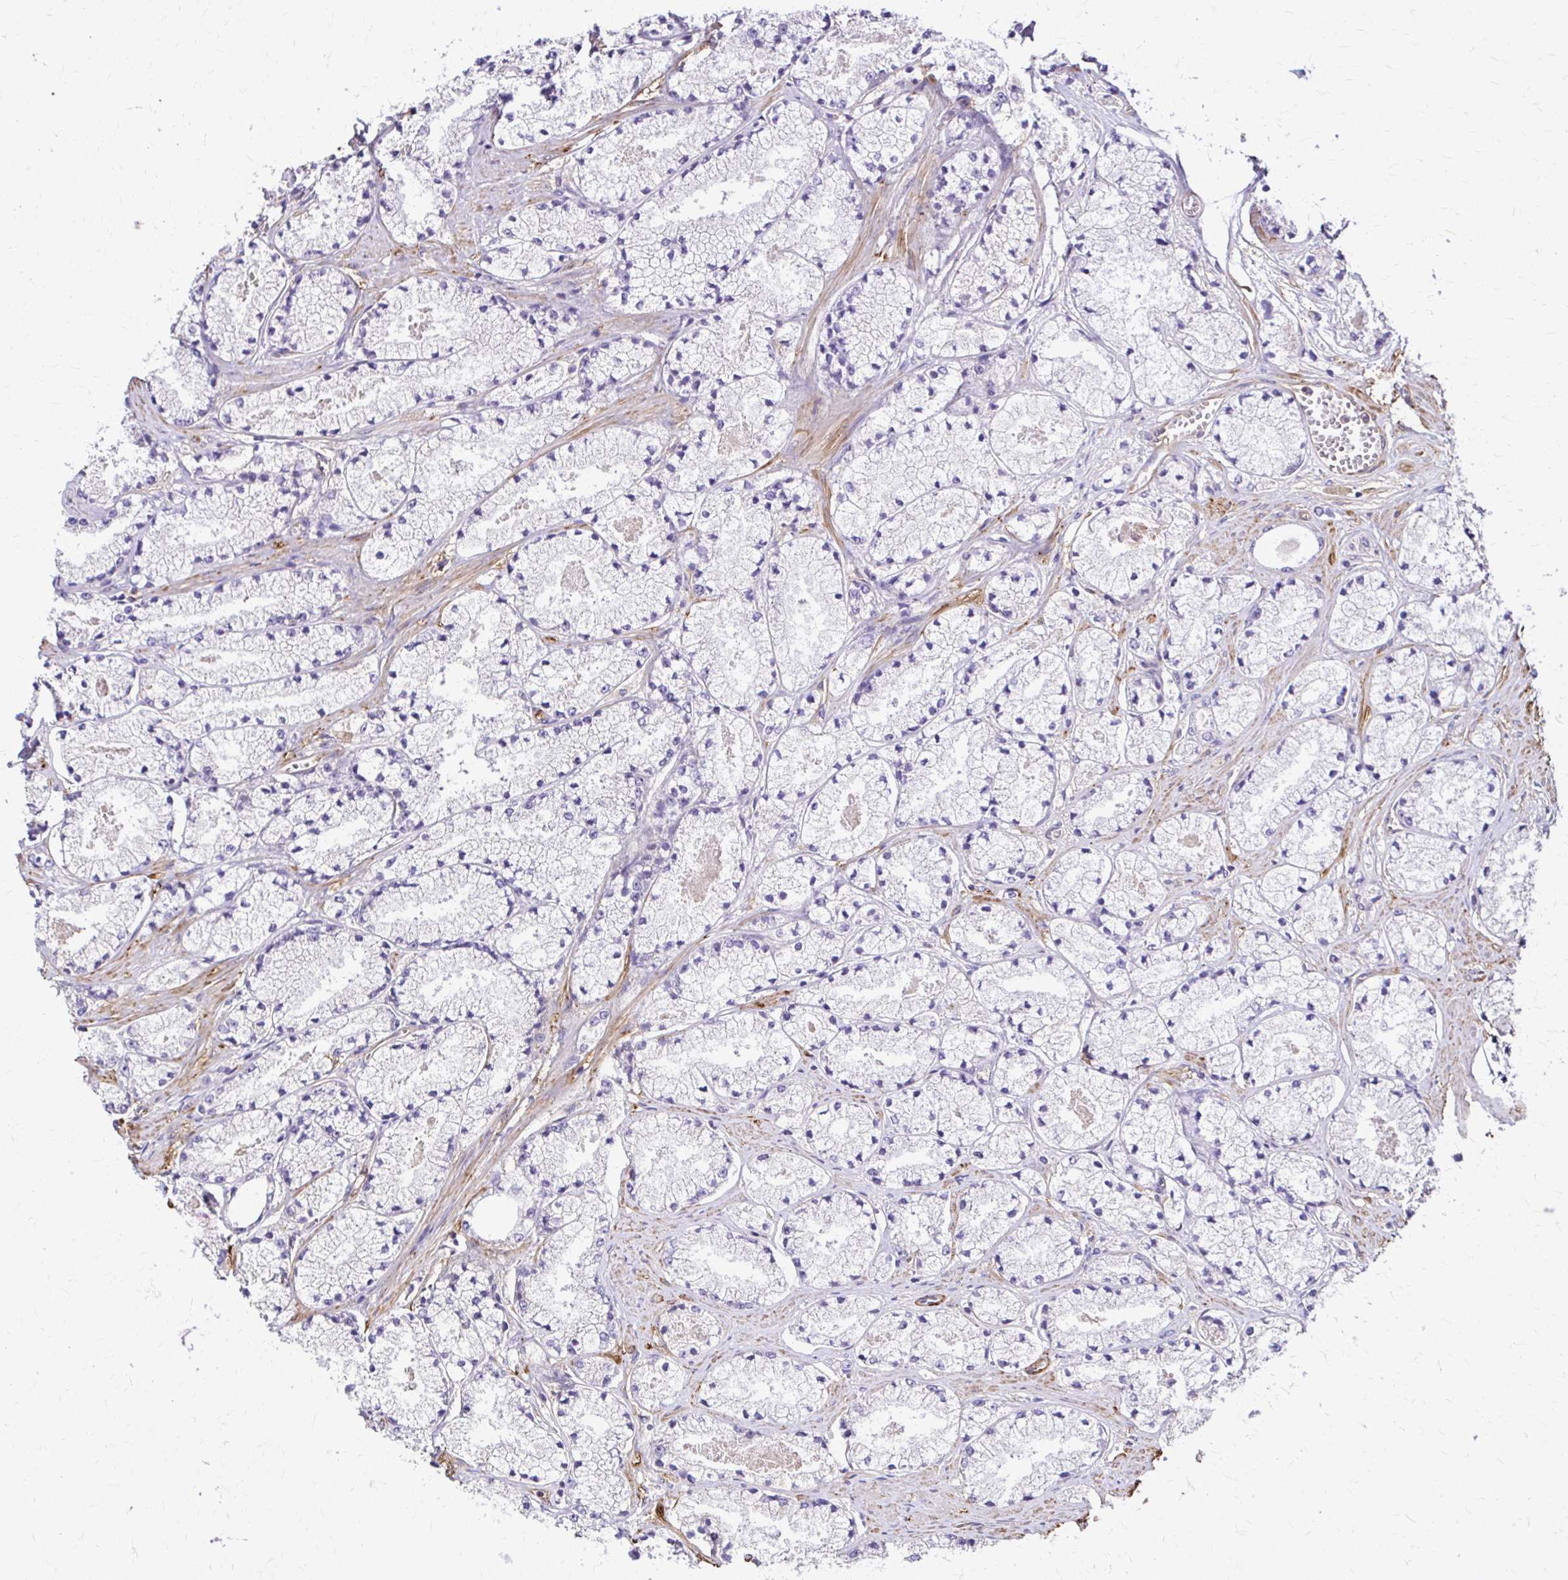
{"staining": {"intensity": "negative", "quantity": "none", "location": "none"}, "tissue": "prostate cancer", "cell_type": "Tumor cells", "image_type": "cancer", "snomed": [{"axis": "morphology", "description": "Adenocarcinoma, High grade"}, {"axis": "topography", "description": "Prostate"}], "caption": "This photomicrograph is of prostate cancer (adenocarcinoma (high-grade)) stained with immunohistochemistry to label a protein in brown with the nuclei are counter-stained blue. There is no positivity in tumor cells.", "gene": "DSP", "patient": {"sex": "male", "age": 63}}